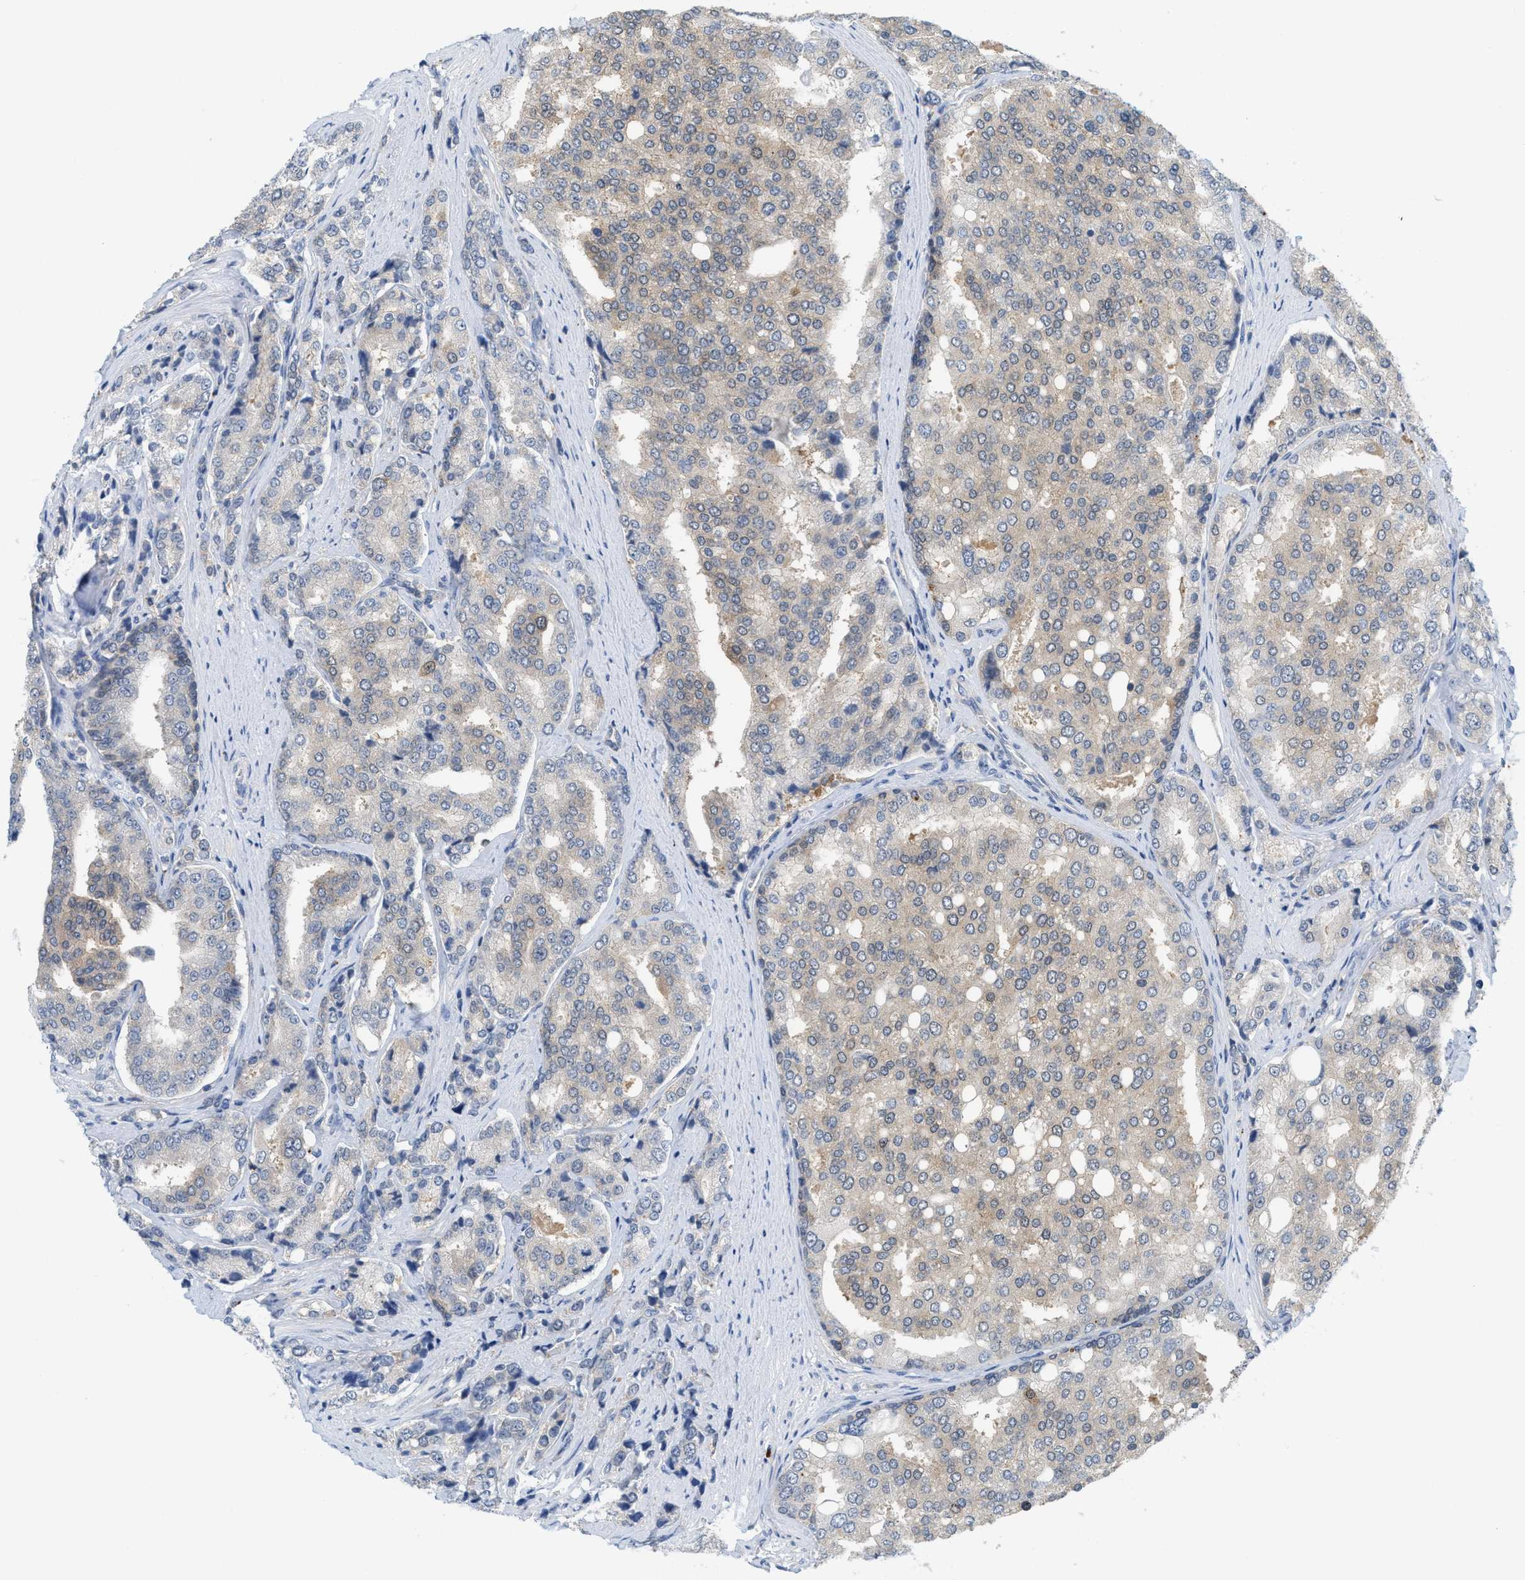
{"staining": {"intensity": "weak", "quantity": ">75%", "location": "cytoplasmic/membranous"}, "tissue": "prostate cancer", "cell_type": "Tumor cells", "image_type": "cancer", "snomed": [{"axis": "morphology", "description": "Adenocarcinoma, High grade"}, {"axis": "topography", "description": "Prostate"}], "caption": "Human prostate cancer (adenocarcinoma (high-grade)) stained with a brown dye exhibits weak cytoplasmic/membranous positive expression in about >75% of tumor cells.", "gene": "CSTB", "patient": {"sex": "male", "age": 50}}